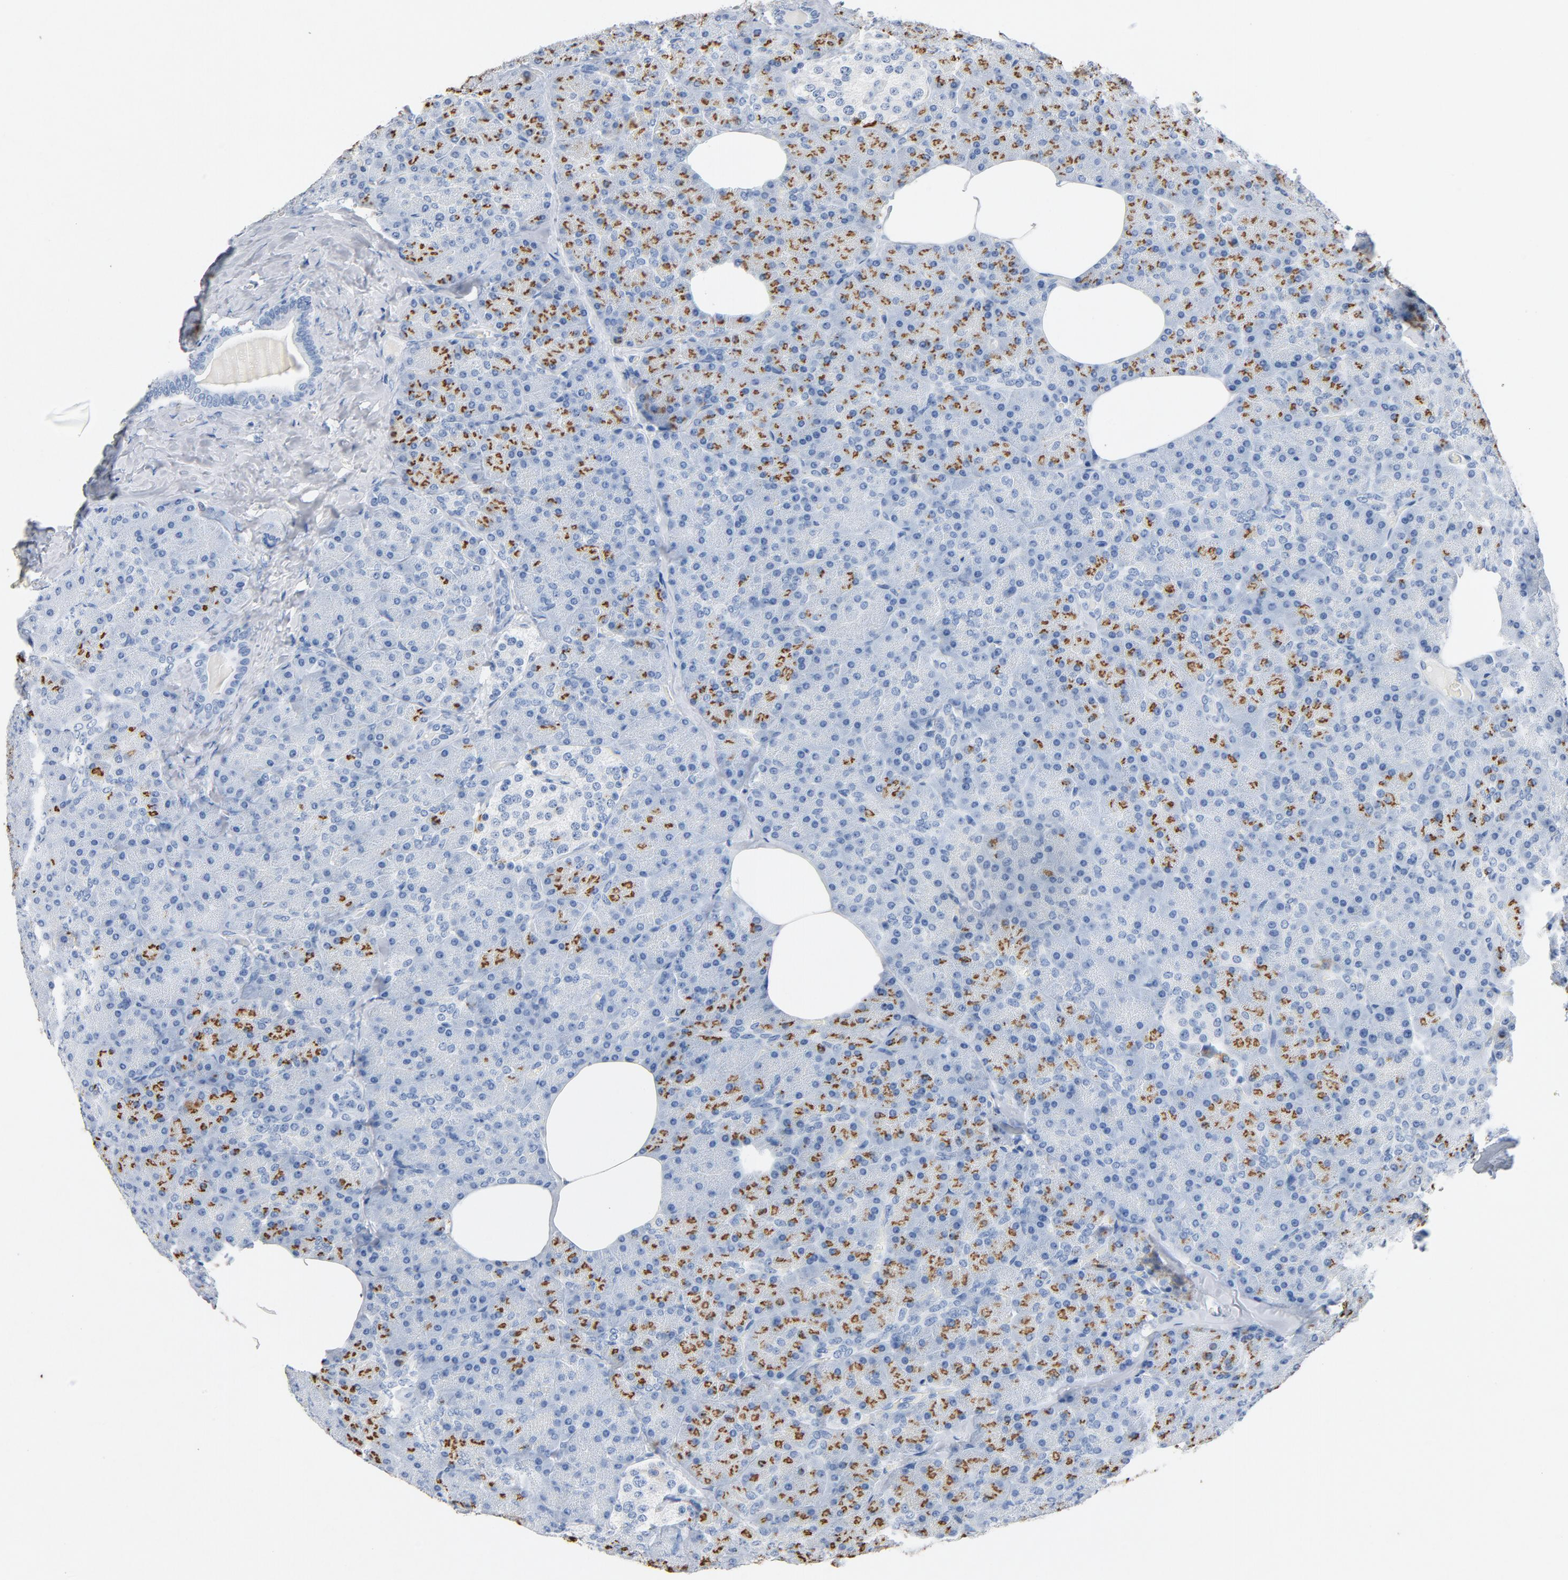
{"staining": {"intensity": "moderate", "quantity": "25%-75%", "location": "cytoplasmic/membranous"}, "tissue": "pancreas", "cell_type": "Exocrine glandular cells", "image_type": "normal", "snomed": [{"axis": "morphology", "description": "Normal tissue, NOS"}, {"axis": "topography", "description": "Pancreas"}], "caption": "Protein staining by immunohistochemistry (IHC) shows moderate cytoplasmic/membranous staining in approximately 25%-75% of exocrine glandular cells in unremarkable pancreas.", "gene": "PTPRB", "patient": {"sex": "female", "age": 35}}